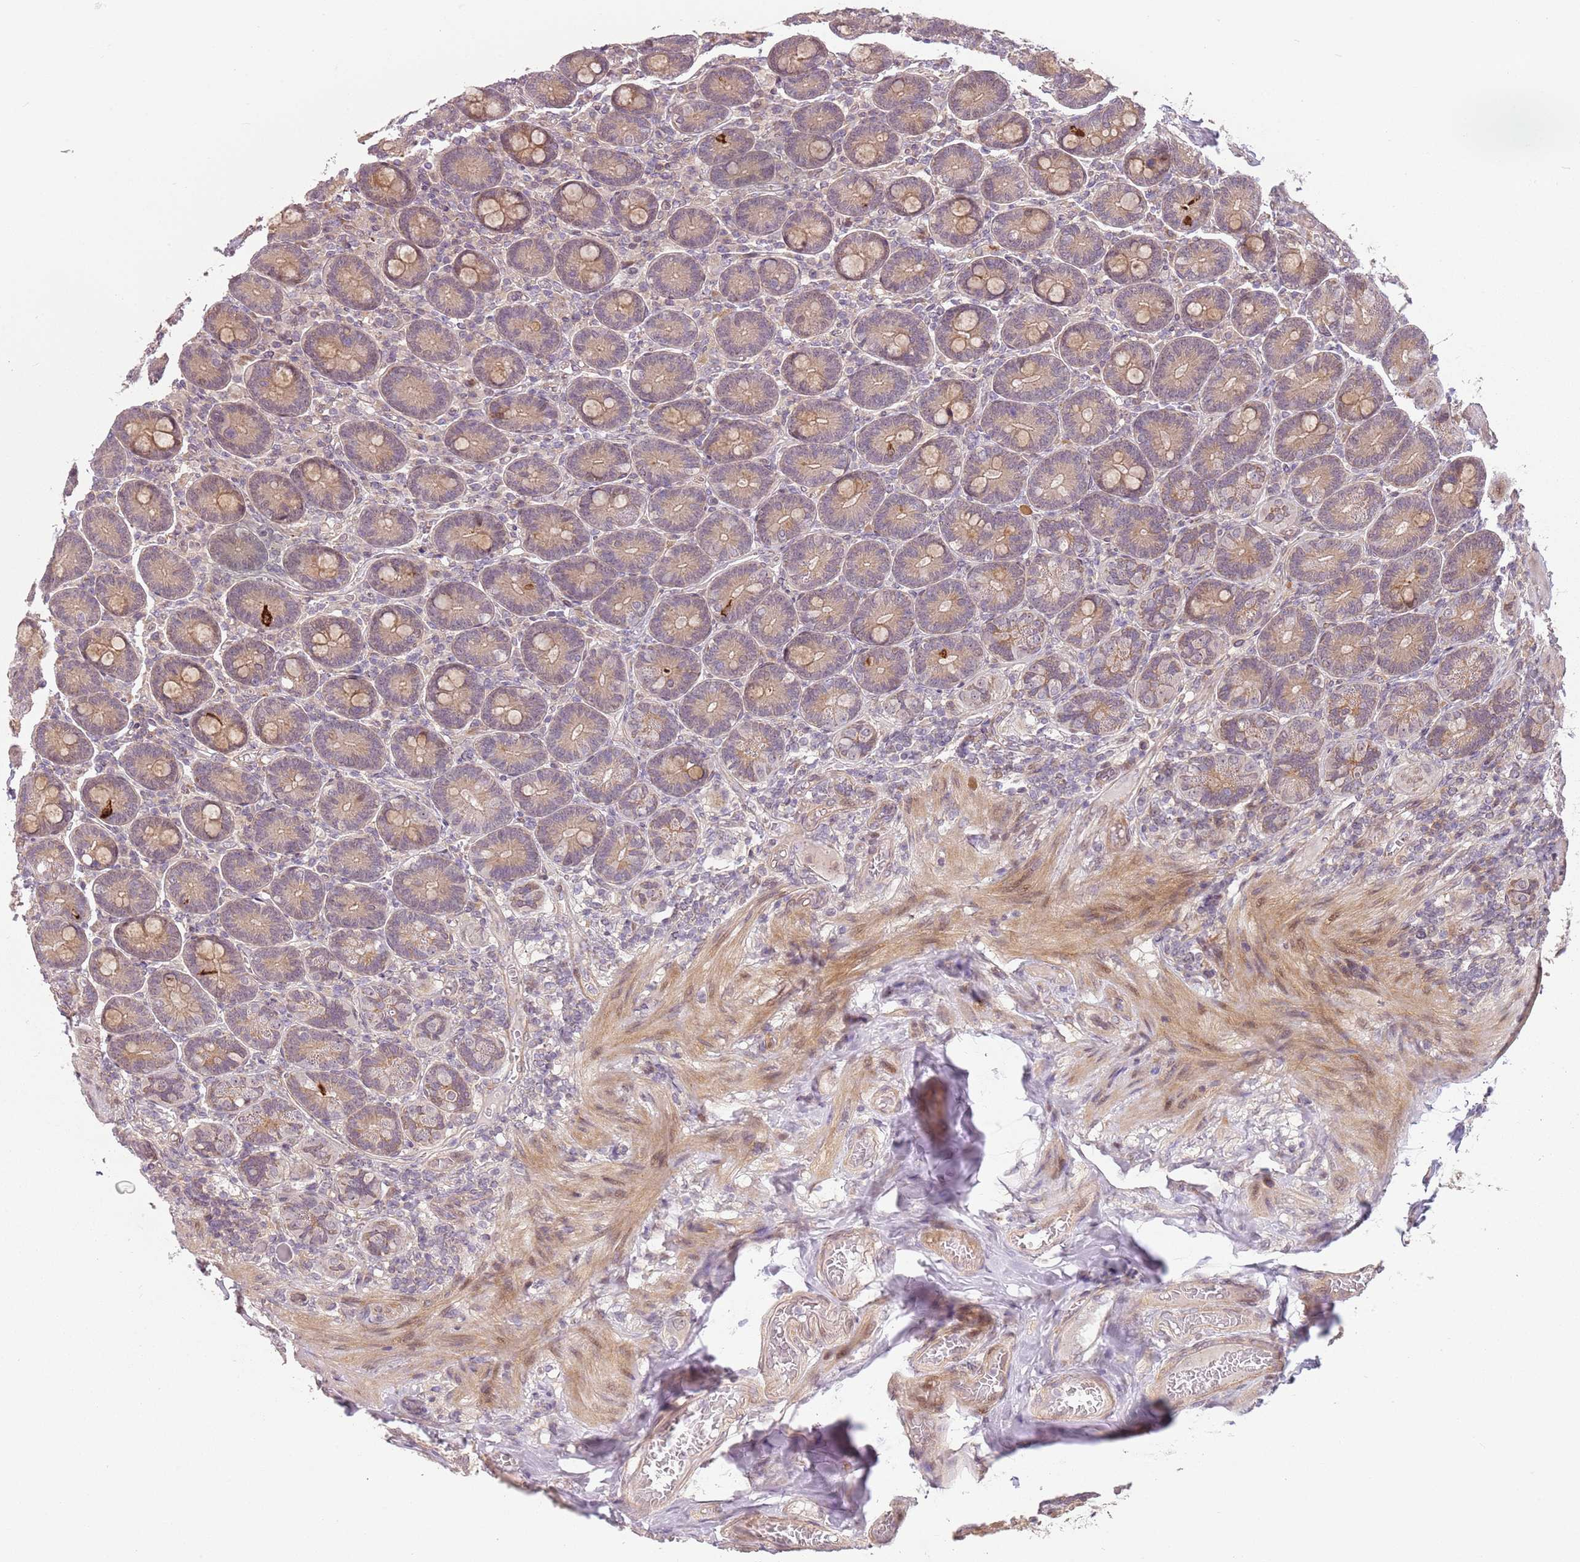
{"staining": {"intensity": "moderate", "quantity": ">75%", "location": "cytoplasmic/membranous,nuclear"}, "tissue": "duodenum", "cell_type": "Glandular cells", "image_type": "normal", "snomed": [{"axis": "morphology", "description": "Normal tissue, NOS"}, {"axis": "topography", "description": "Duodenum"}], "caption": "Moderate cytoplasmic/membranous,nuclear positivity for a protein is present in about >75% of glandular cells of normal duodenum using immunohistochemistry (IHC).", "gene": "CHURC1", "patient": {"sex": "female", "age": 62}}